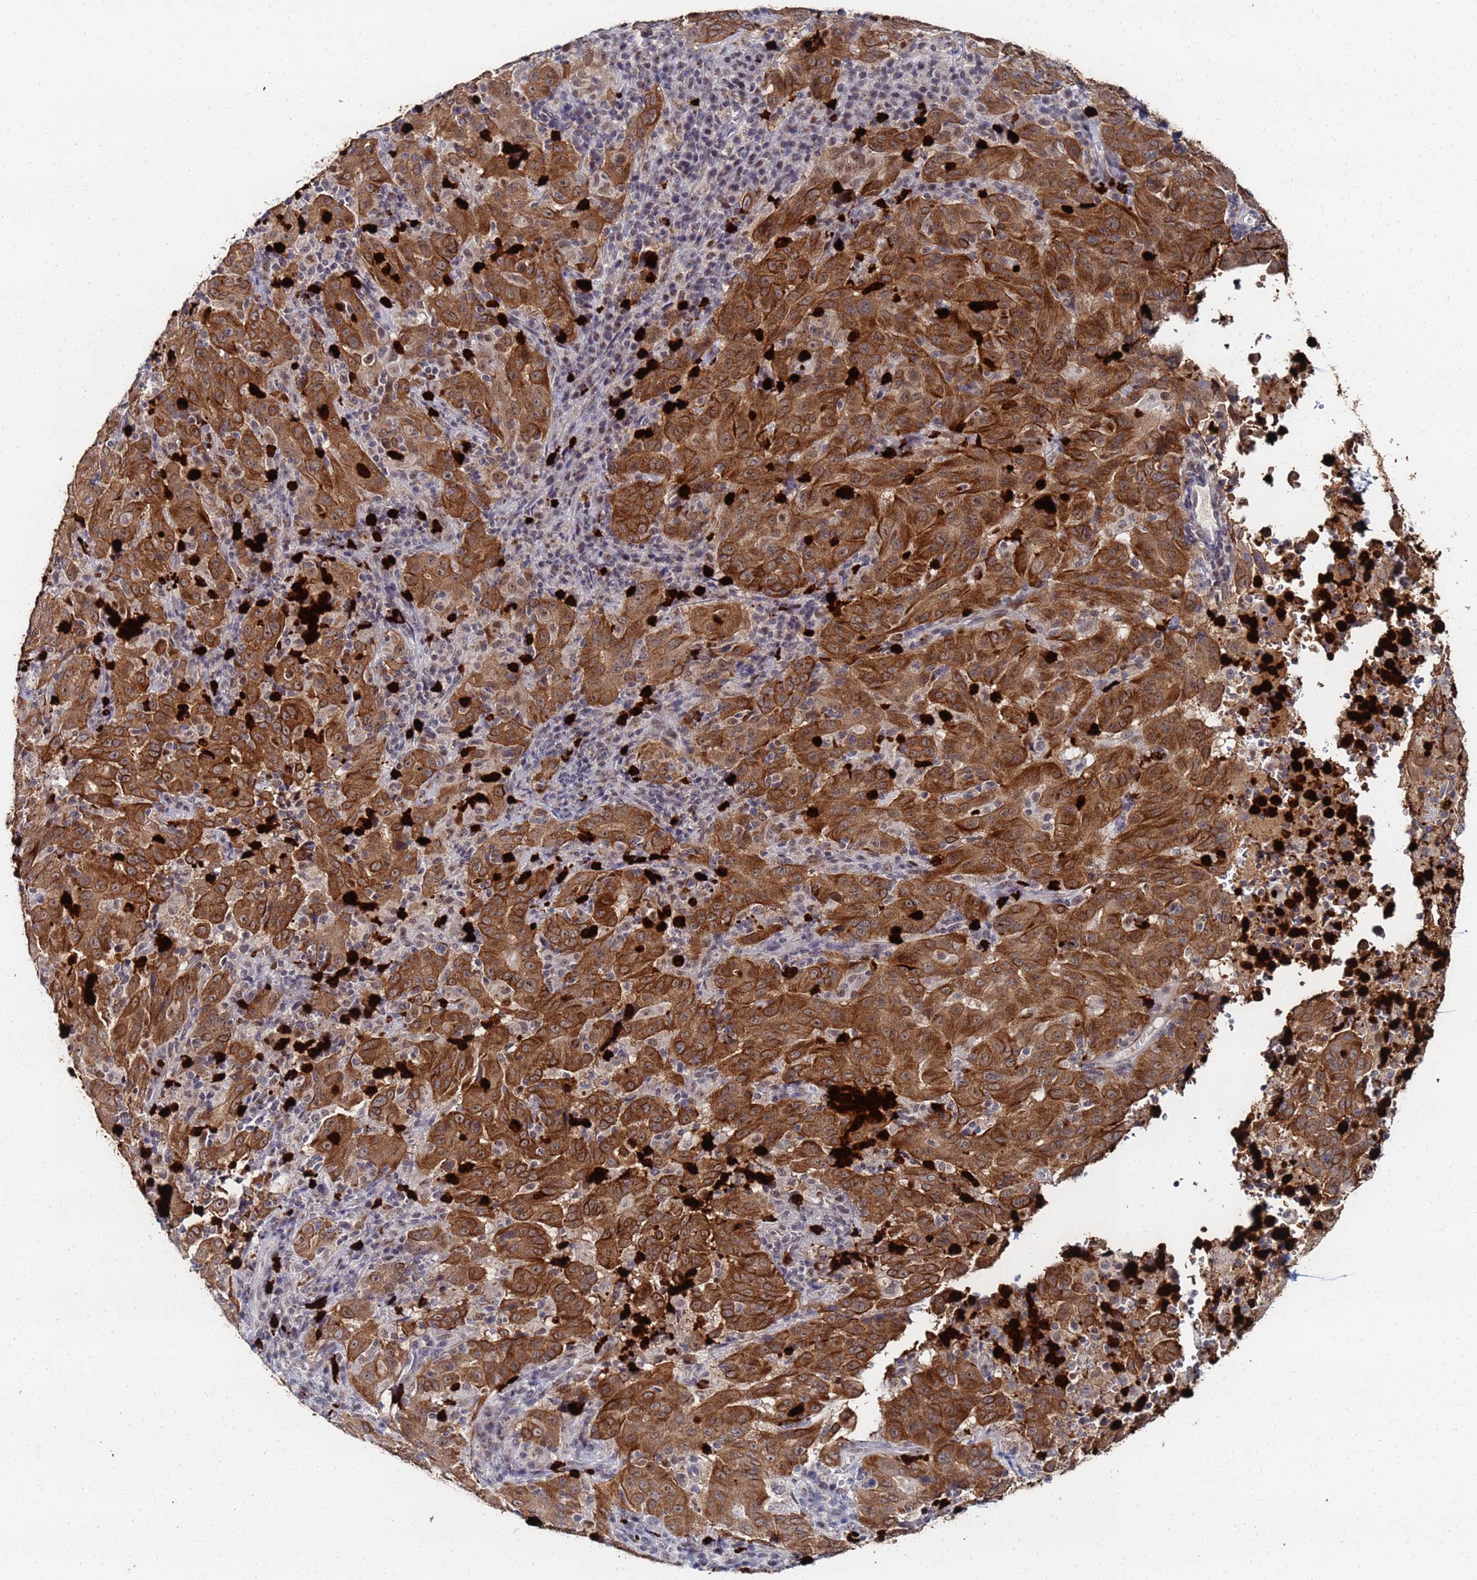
{"staining": {"intensity": "strong", "quantity": ">75%", "location": "cytoplasmic/membranous"}, "tissue": "pancreatic cancer", "cell_type": "Tumor cells", "image_type": "cancer", "snomed": [{"axis": "morphology", "description": "Adenocarcinoma, NOS"}, {"axis": "topography", "description": "Pancreas"}], "caption": "Immunohistochemistry (IHC) photomicrograph of adenocarcinoma (pancreatic) stained for a protein (brown), which exhibits high levels of strong cytoplasmic/membranous staining in about >75% of tumor cells.", "gene": "MTCL1", "patient": {"sex": "male", "age": 63}}